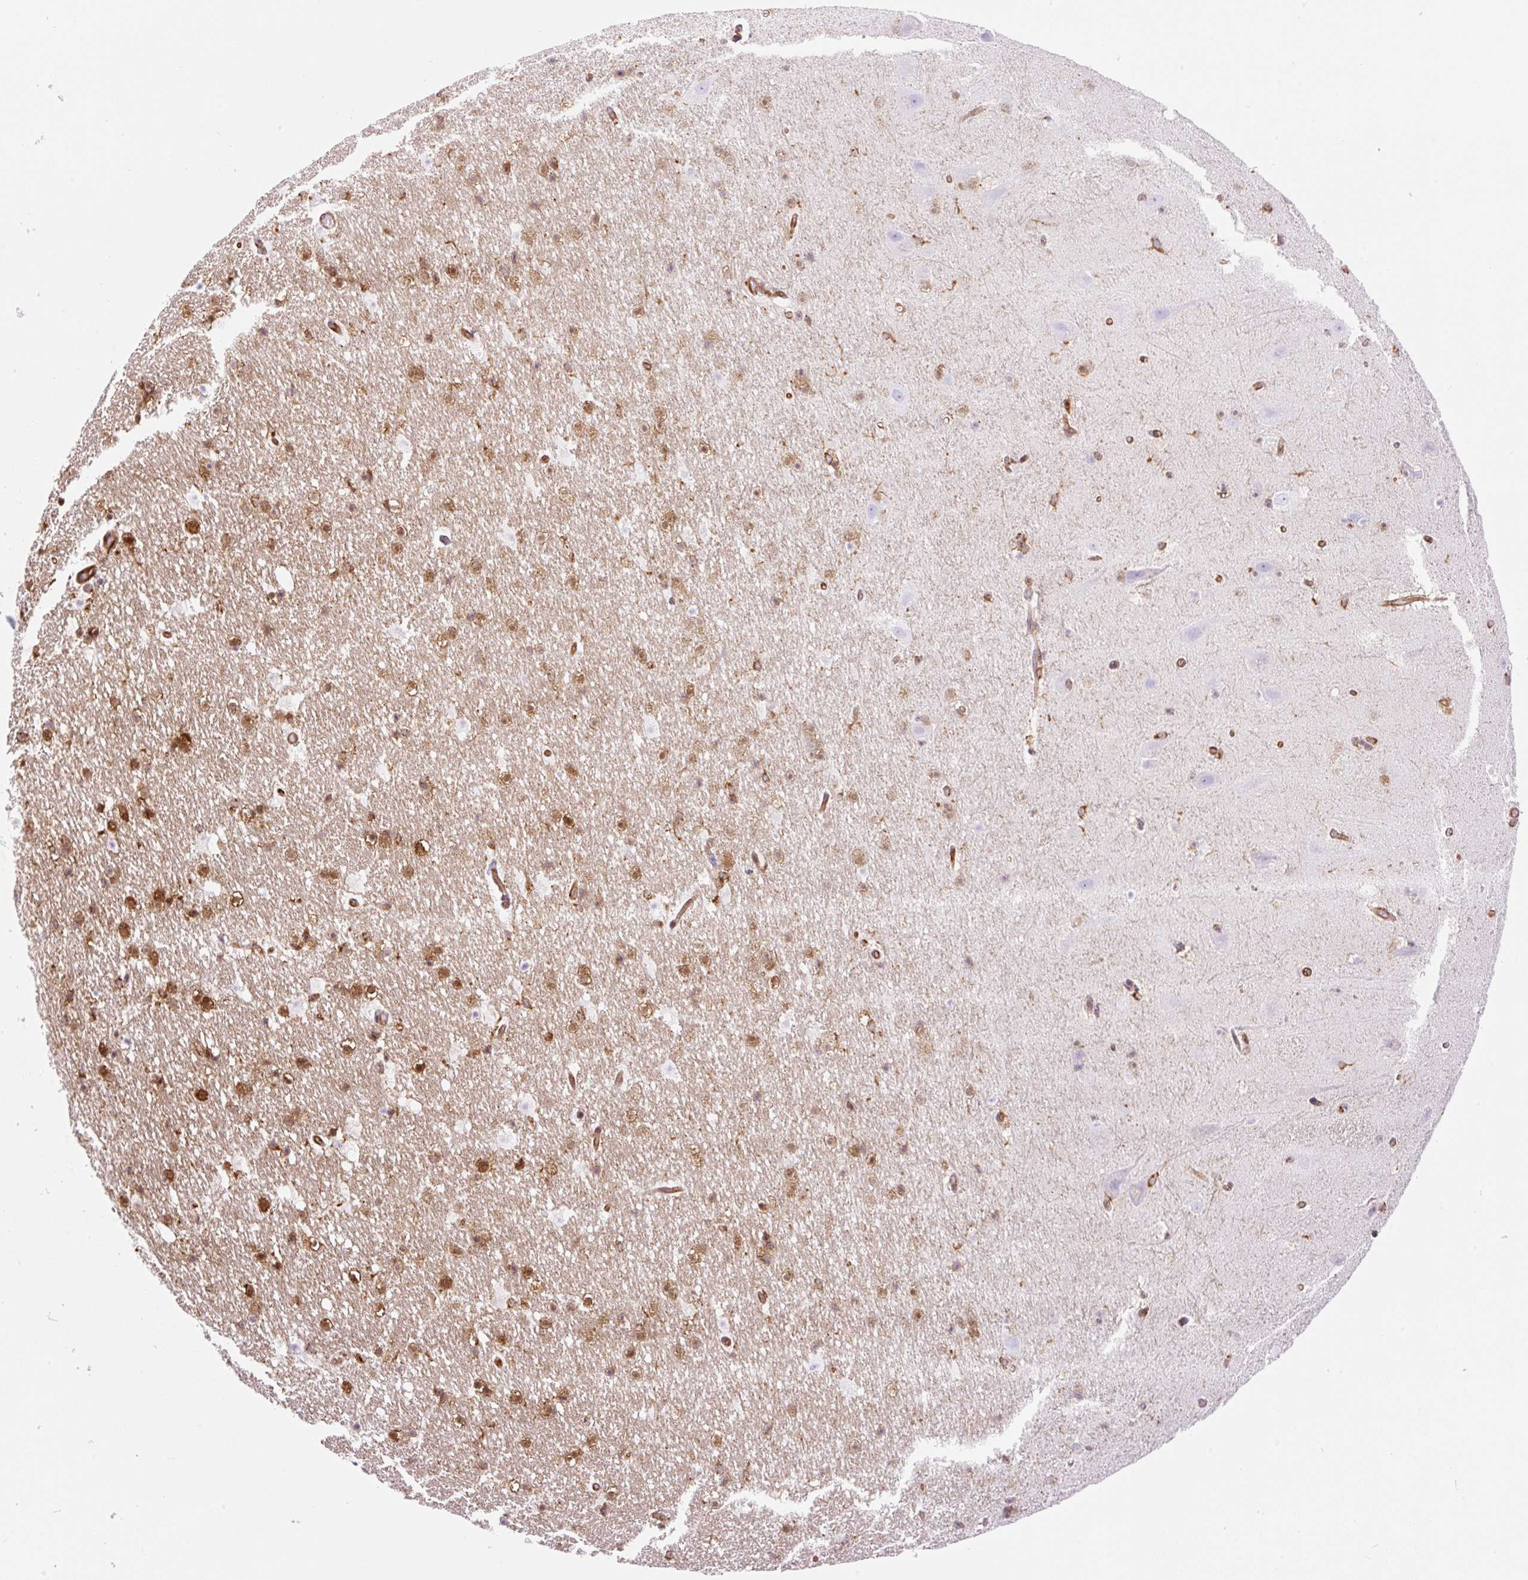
{"staining": {"intensity": "moderate", "quantity": "<25%", "location": "cytoplasmic/membranous,nuclear"}, "tissue": "hippocampus", "cell_type": "Glial cells", "image_type": "normal", "snomed": [{"axis": "morphology", "description": "Normal tissue, NOS"}, {"axis": "topography", "description": "Hippocampus"}], "caption": "Glial cells display low levels of moderate cytoplasmic/membranous,nuclear expression in approximately <25% of cells in unremarkable human hippocampus.", "gene": "DNM2", "patient": {"sex": "male", "age": 37}}